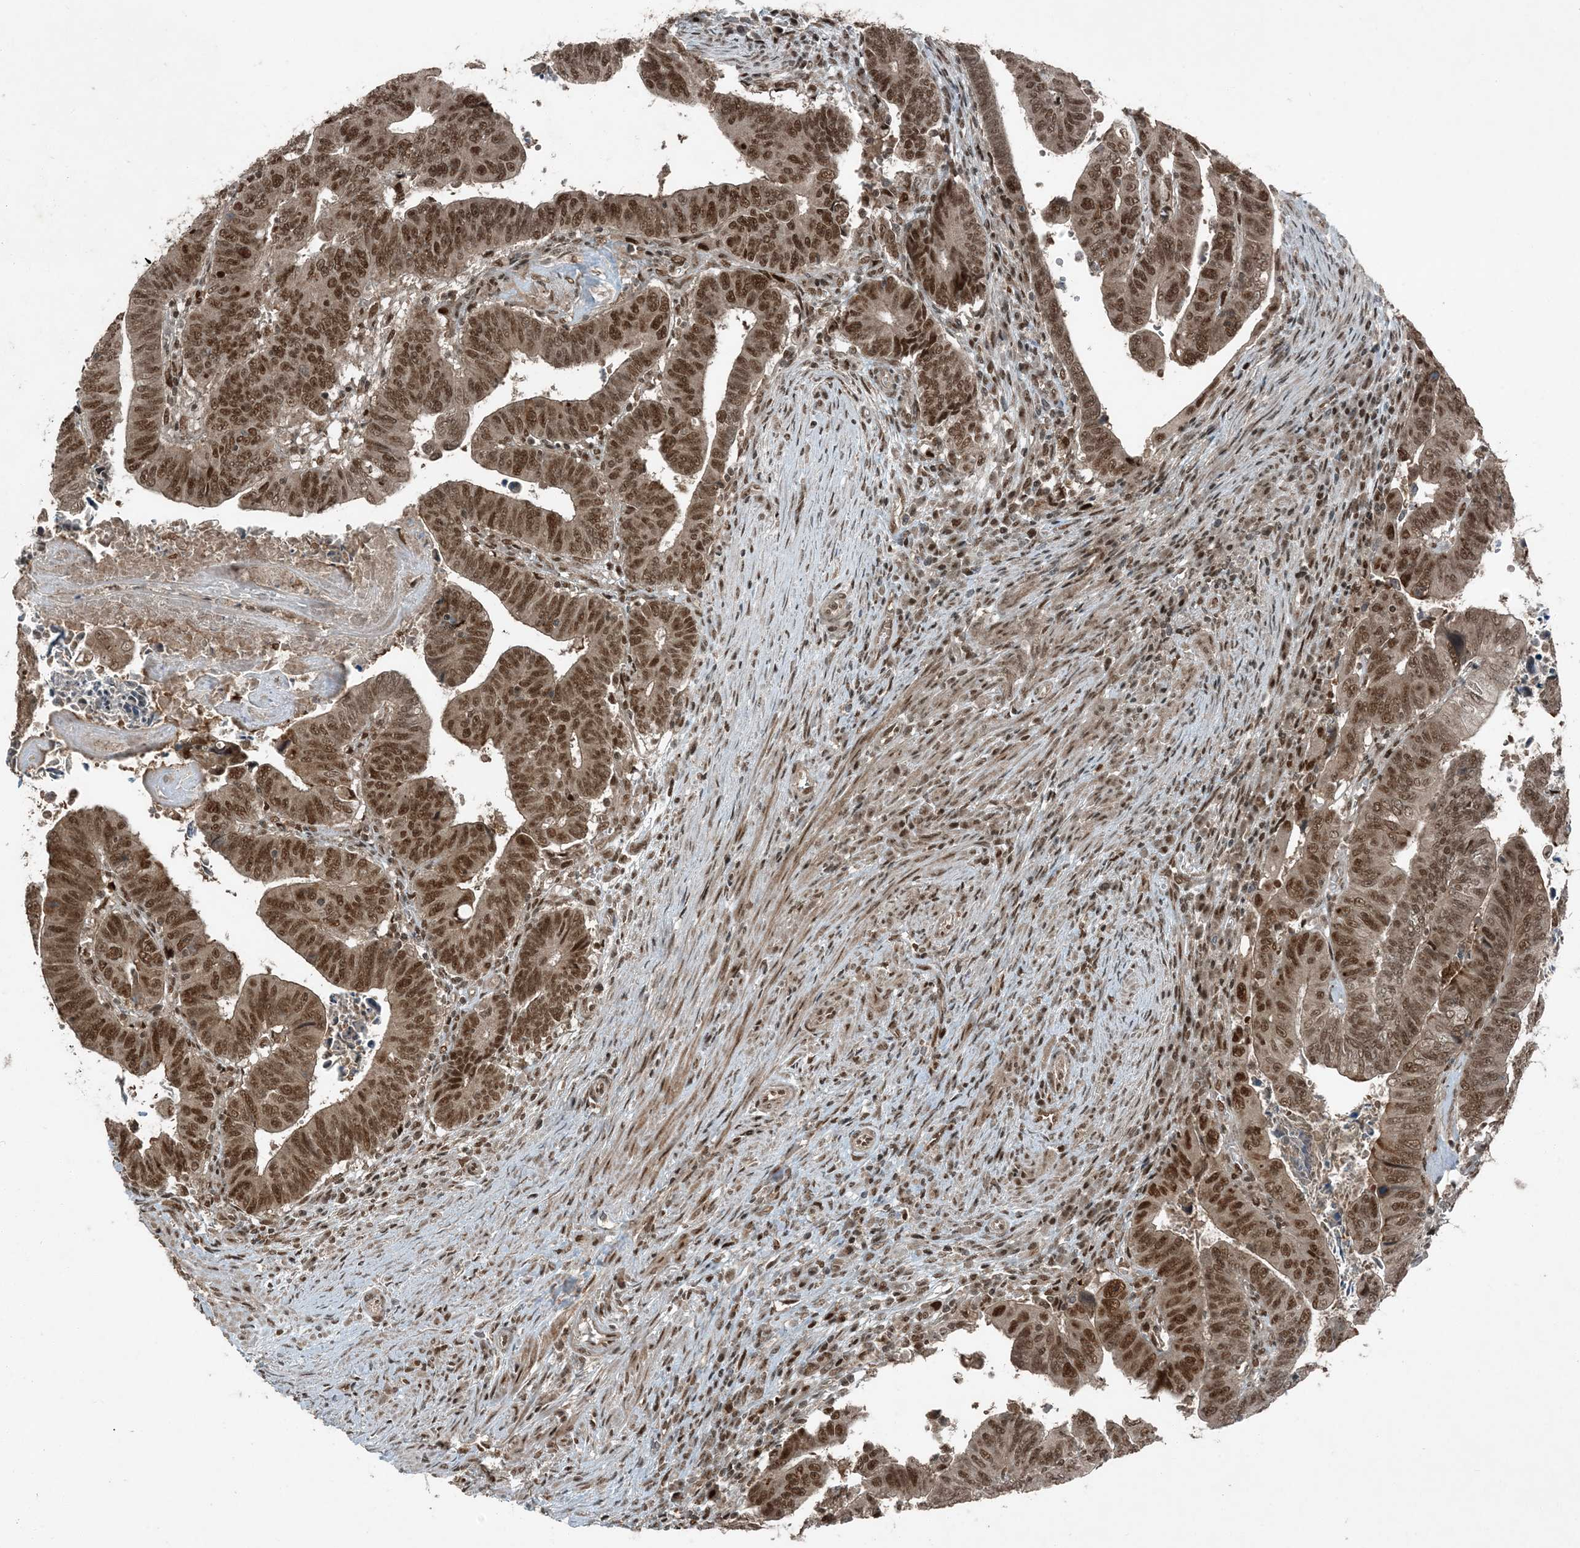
{"staining": {"intensity": "moderate", "quantity": ">75%", "location": "nuclear"}, "tissue": "colorectal cancer", "cell_type": "Tumor cells", "image_type": "cancer", "snomed": [{"axis": "morphology", "description": "Normal tissue, NOS"}, {"axis": "morphology", "description": "Adenocarcinoma, NOS"}, {"axis": "topography", "description": "Rectum"}], "caption": "Immunohistochemical staining of human colorectal cancer reveals moderate nuclear protein expression in approximately >75% of tumor cells.", "gene": "TRAPPC12", "patient": {"sex": "female", "age": 65}}